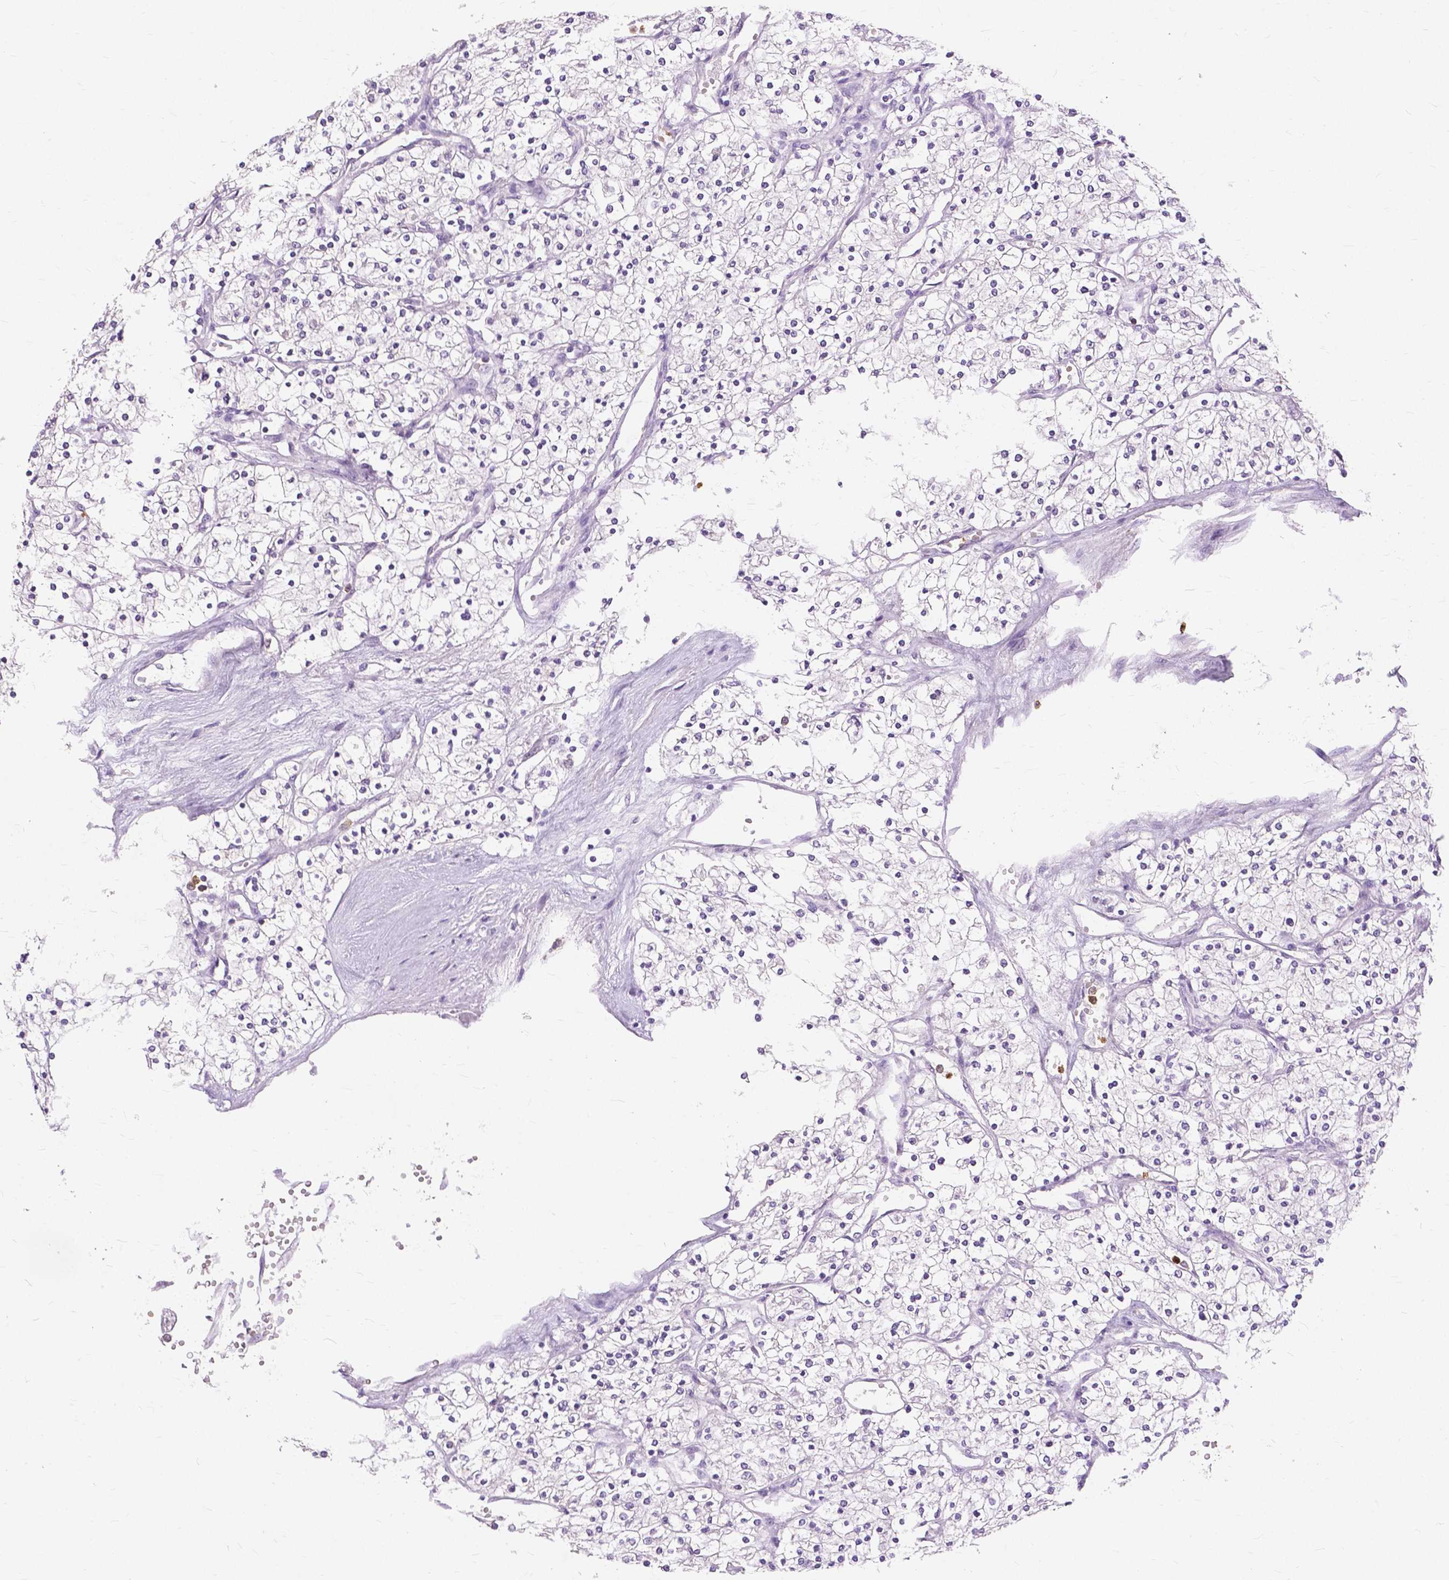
{"staining": {"intensity": "negative", "quantity": "none", "location": "none"}, "tissue": "renal cancer", "cell_type": "Tumor cells", "image_type": "cancer", "snomed": [{"axis": "morphology", "description": "Adenocarcinoma, NOS"}, {"axis": "topography", "description": "Kidney"}], "caption": "DAB (3,3'-diaminobenzidine) immunohistochemical staining of human renal adenocarcinoma reveals no significant staining in tumor cells. (DAB immunohistochemistry visualized using brightfield microscopy, high magnification).", "gene": "CXCR2", "patient": {"sex": "male", "age": 80}}